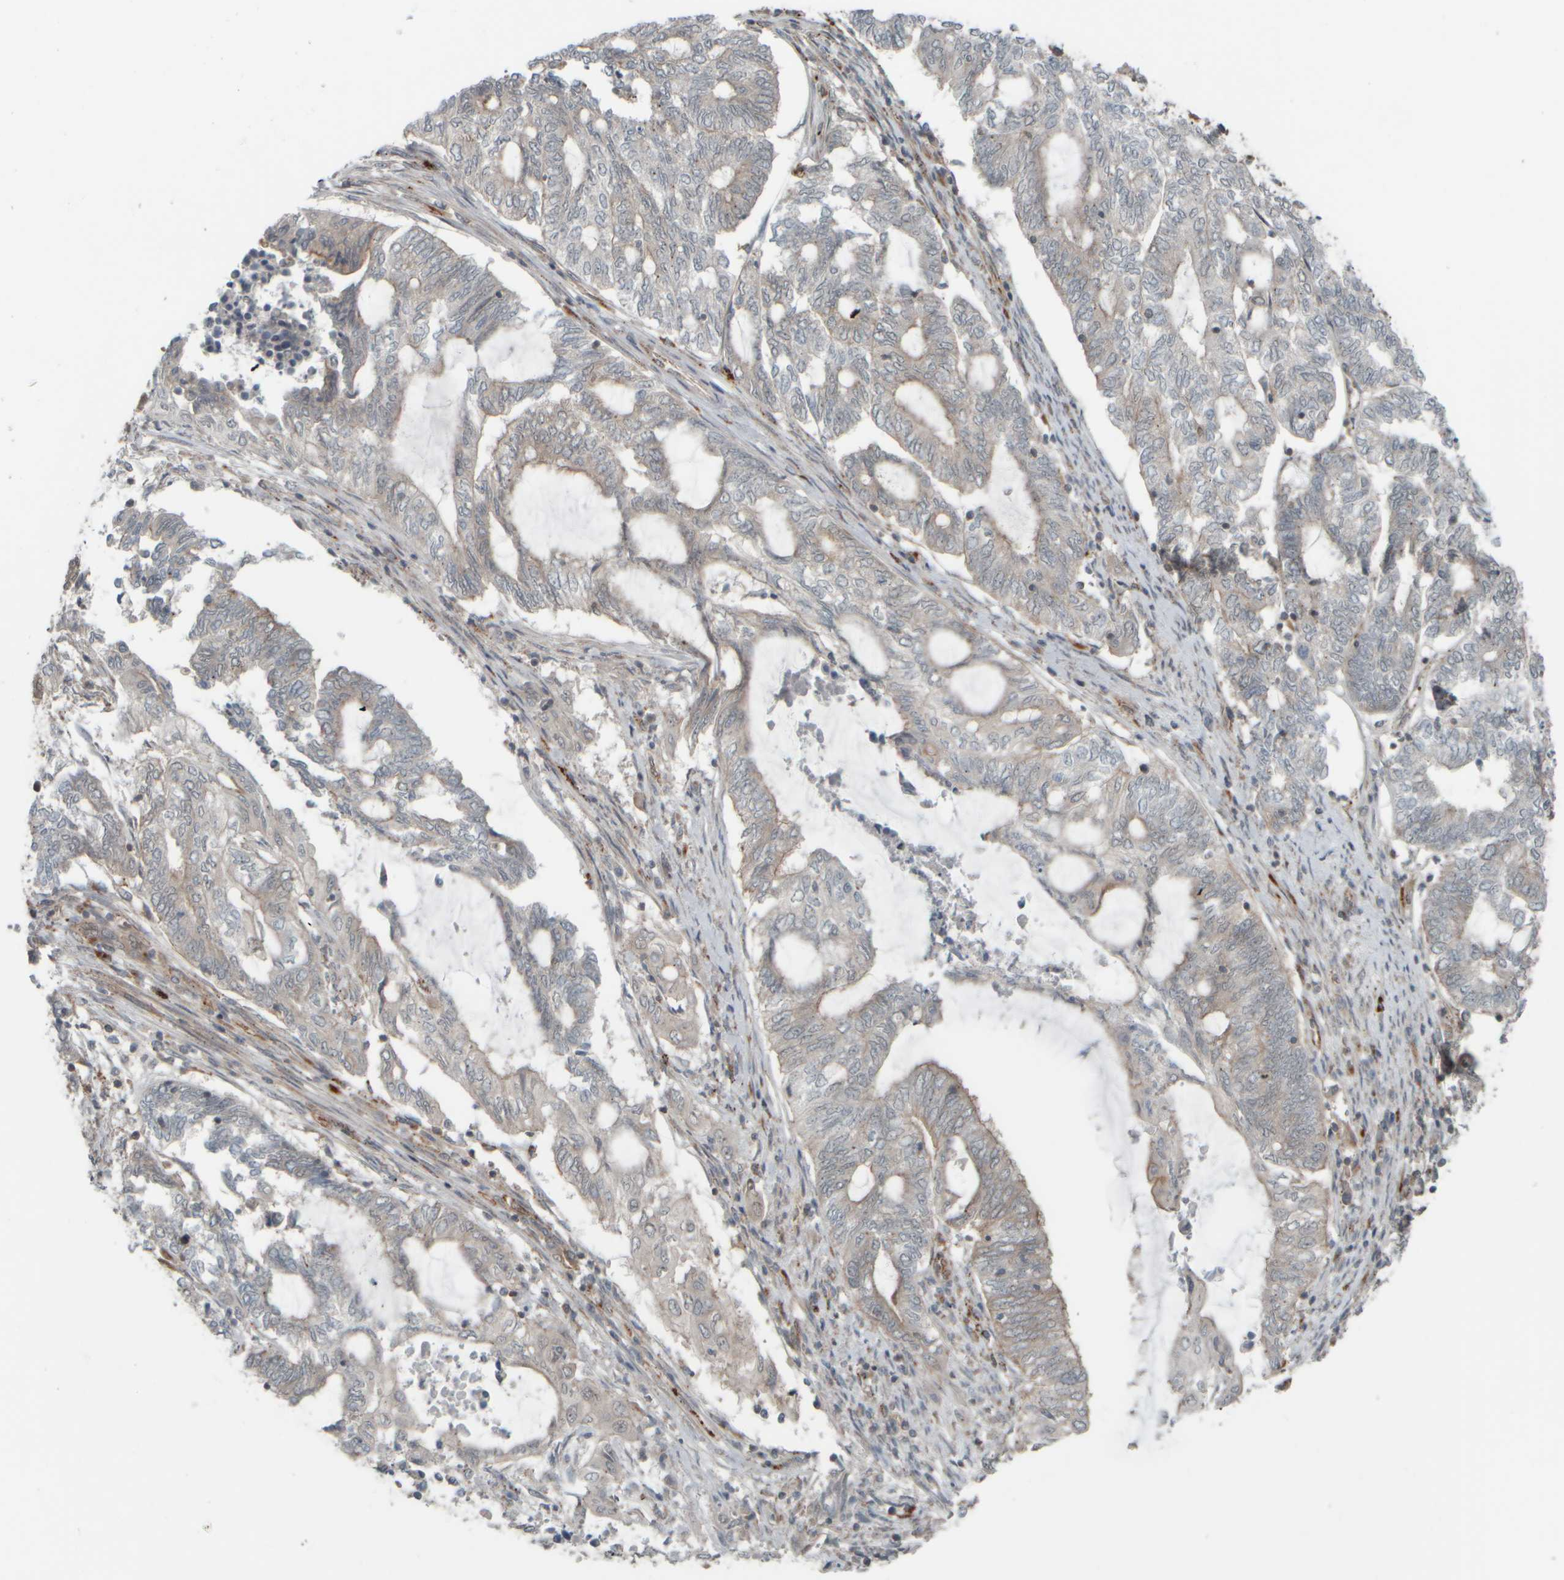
{"staining": {"intensity": "weak", "quantity": "<25%", "location": "cytoplasmic/membranous"}, "tissue": "endometrial cancer", "cell_type": "Tumor cells", "image_type": "cancer", "snomed": [{"axis": "morphology", "description": "Adenocarcinoma, NOS"}, {"axis": "topography", "description": "Uterus"}, {"axis": "topography", "description": "Endometrium"}], "caption": "This is an immunohistochemistry histopathology image of human adenocarcinoma (endometrial). There is no staining in tumor cells.", "gene": "GIGYF1", "patient": {"sex": "female", "age": 70}}